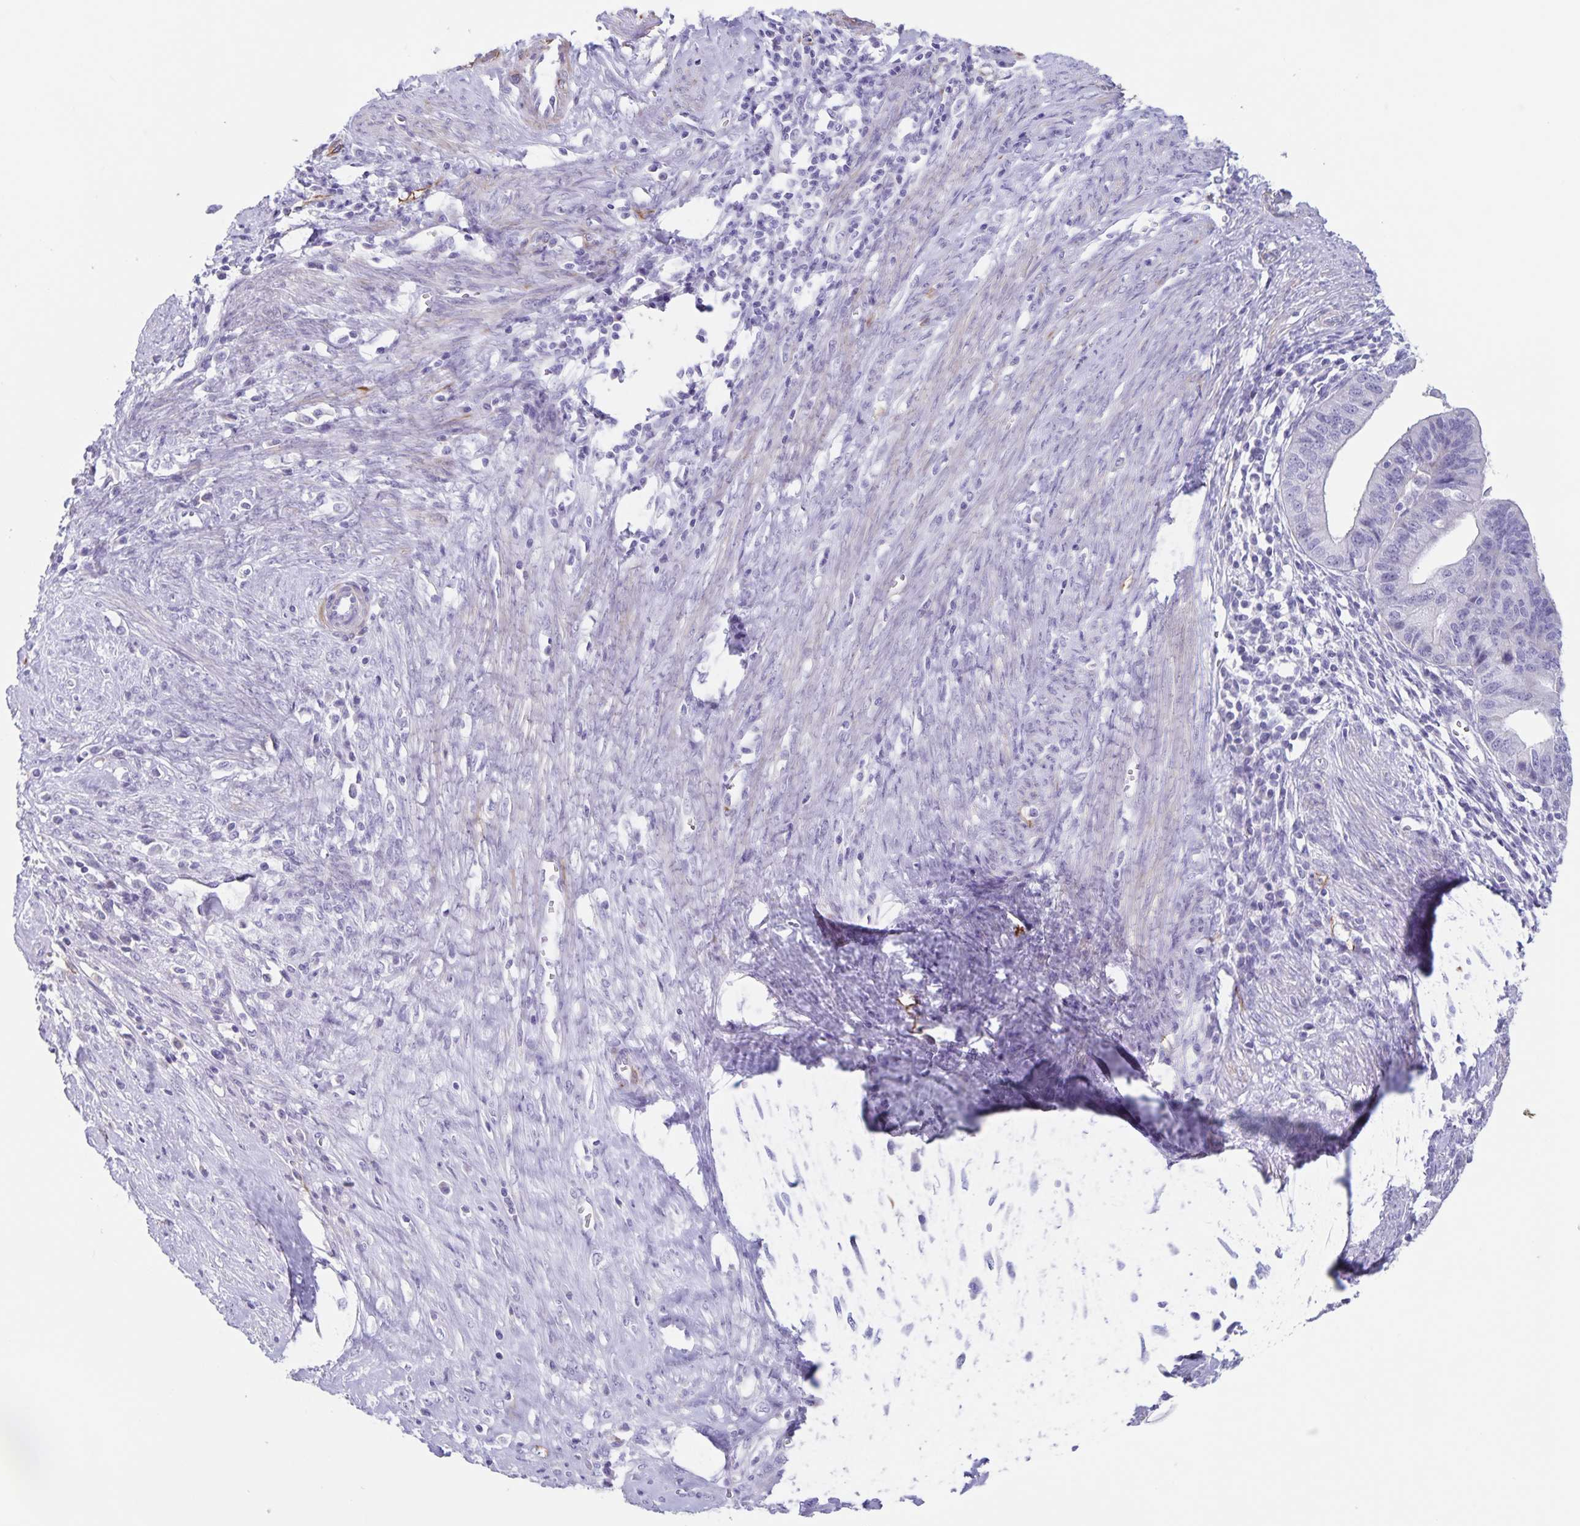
{"staining": {"intensity": "negative", "quantity": "none", "location": "none"}, "tissue": "endometrial cancer", "cell_type": "Tumor cells", "image_type": "cancer", "snomed": [{"axis": "morphology", "description": "Adenocarcinoma, NOS"}, {"axis": "topography", "description": "Endometrium"}], "caption": "Immunohistochemical staining of human endometrial cancer (adenocarcinoma) displays no significant expression in tumor cells. The staining is performed using DAB (3,3'-diaminobenzidine) brown chromogen with nuclei counter-stained in using hematoxylin.", "gene": "SYNM", "patient": {"sex": "female", "age": 65}}